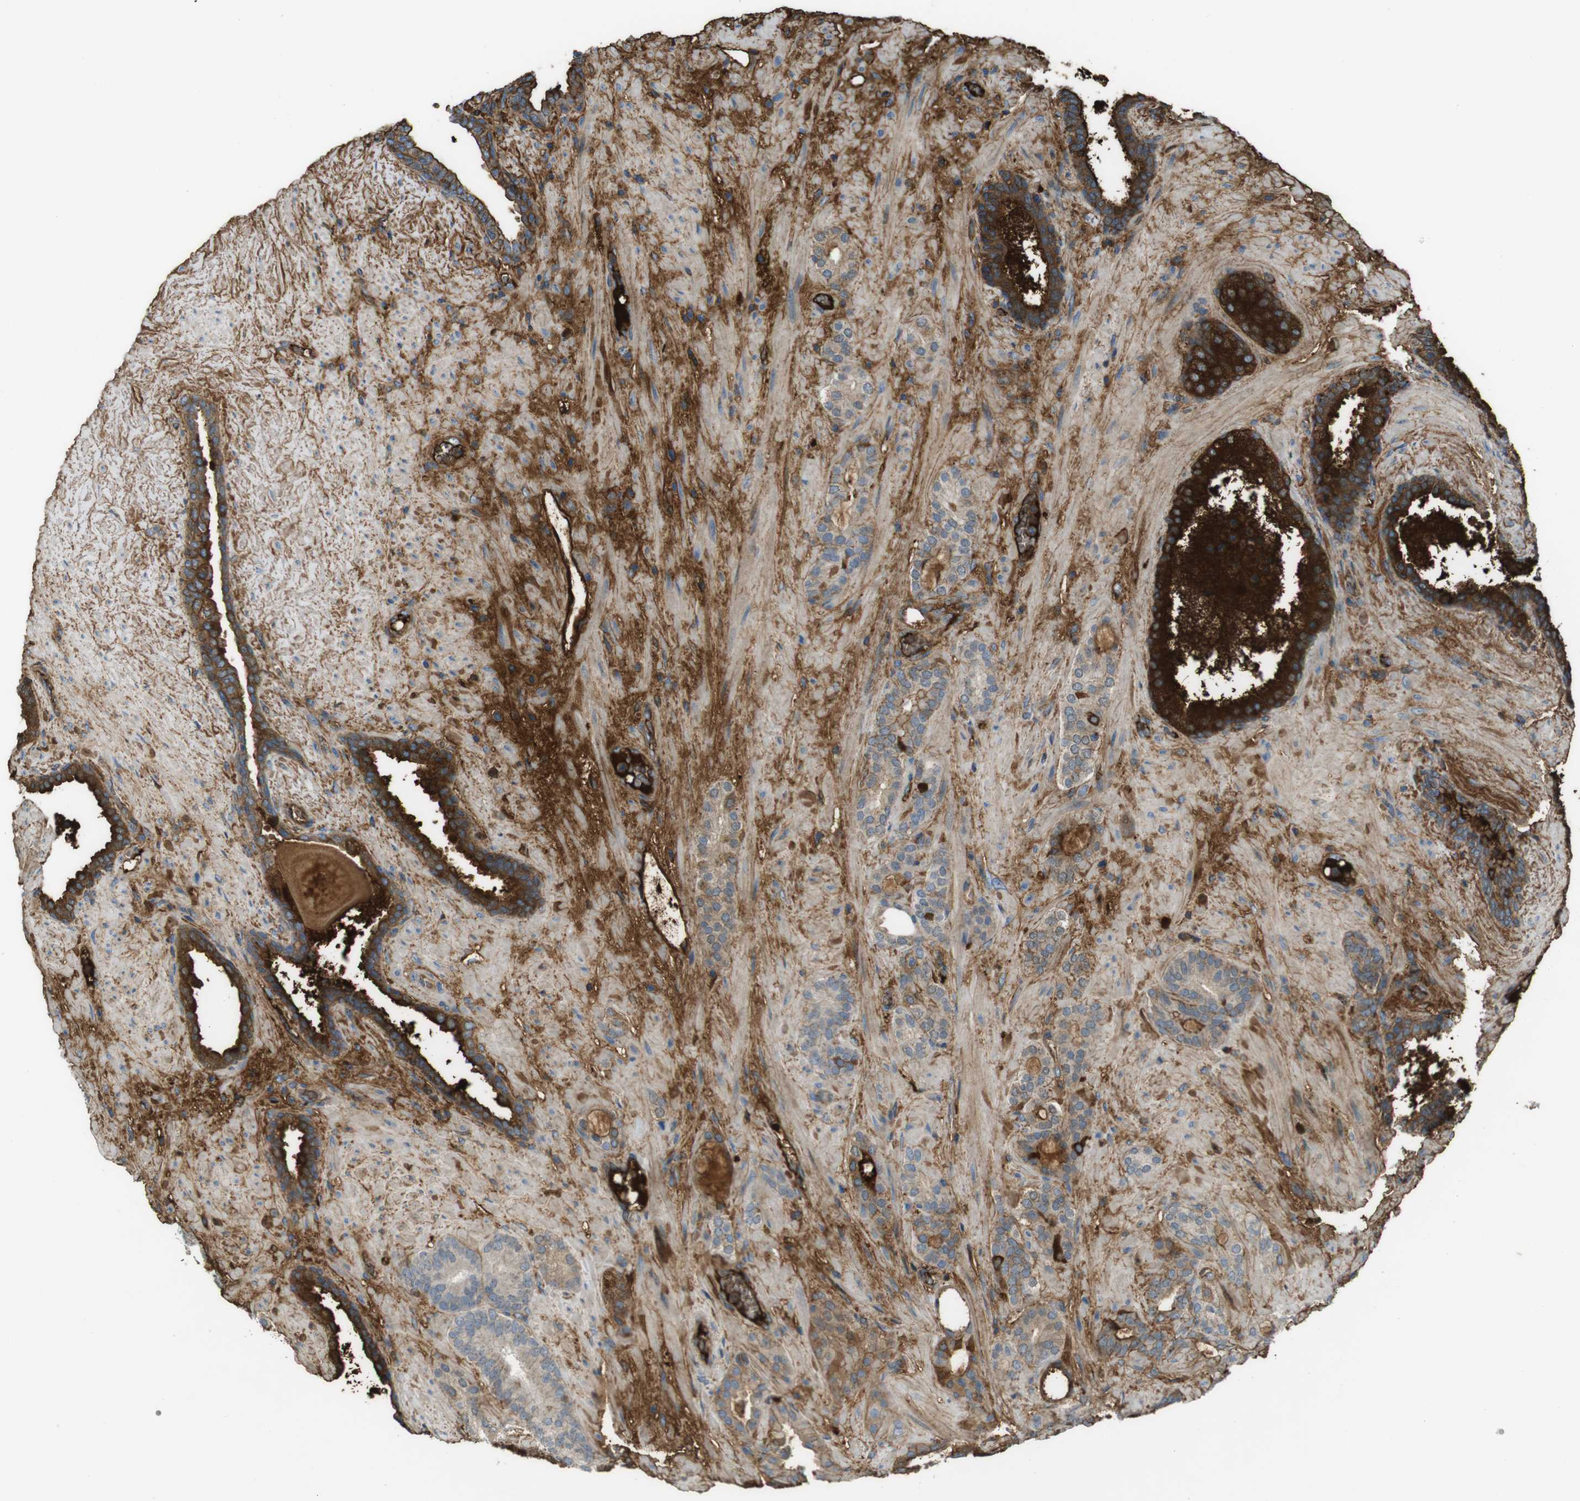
{"staining": {"intensity": "strong", "quantity": "25%-75%", "location": "cytoplasmic/membranous"}, "tissue": "prostate cancer", "cell_type": "Tumor cells", "image_type": "cancer", "snomed": [{"axis": "morphology", "description": "Adenocarcinoma, Low grade"}, {"axis": "topography", "description": "Prostate"}], "caption": "Immunohistochemistry photomicrograph of neoplastic tissue: human low-grade adenocarcinoma (prostate) stained using immunohistochemistry displays high levels of strong protein expression localized specifically in the cytoplasmic/membranous of tumor cells, appearing as a cytoplasmic/membranous brown color.", "gene": "LTBP4", "patient": {"sex": "male", "age": 63}}